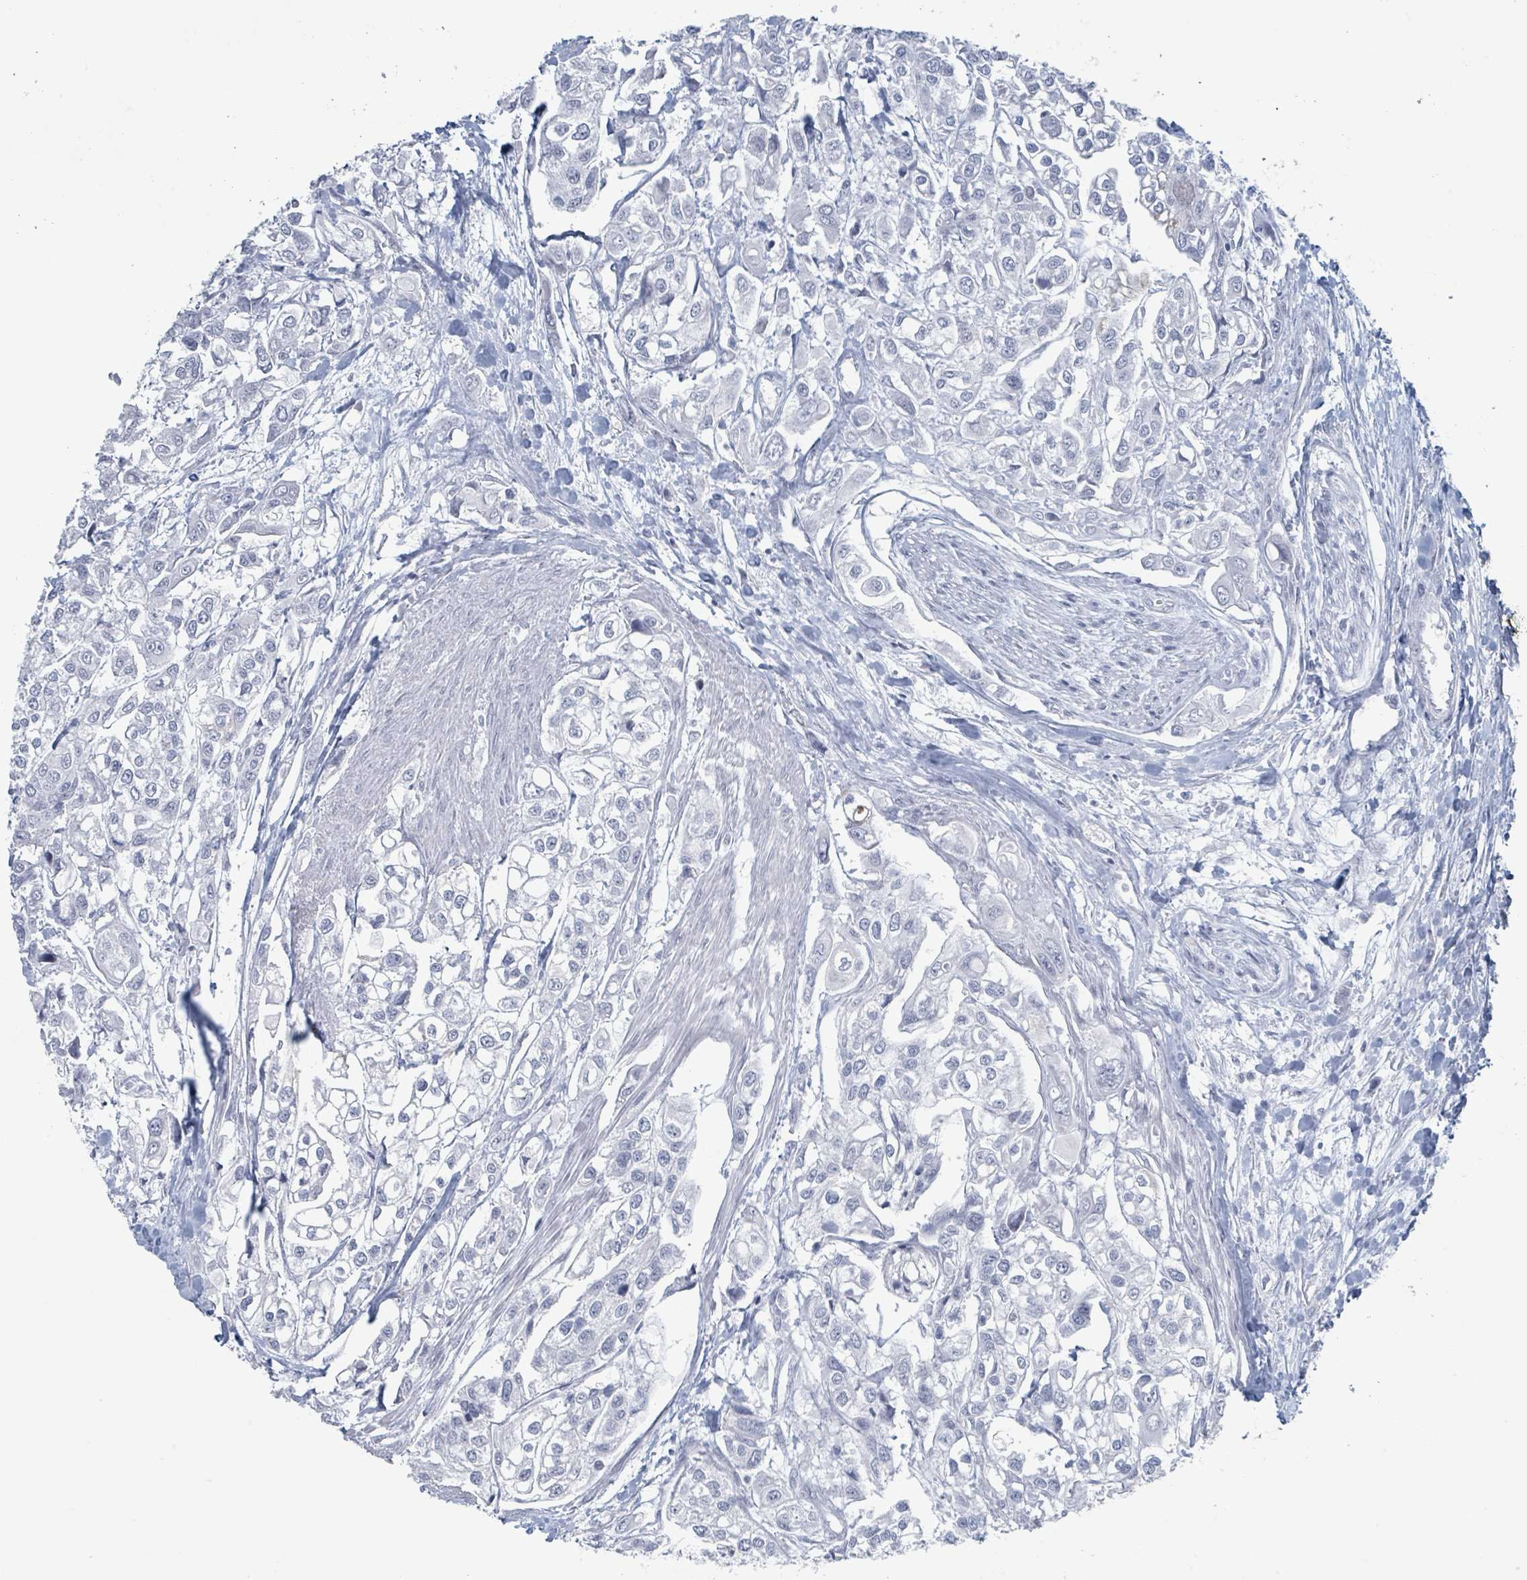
{"staining": {"intensity": "negative", "quantity": "none", "location": "none"}, "tissue": "urothelial cancer", "cell_type": "Tumor cells", "image_type": "cancer", "snomed": [{"axis": "morphology", "description": "Urothelial carcinoma, High grade"}, {"axis": "topography", "description": "Urinary bladder"}], "caption": "This is an IHC photomicrograph of high-grade urothelial carcinoma. There is no positivity in tumor cells.", "gene": "GPR15LG", "patient": {"sex": "male", "age": 67}}